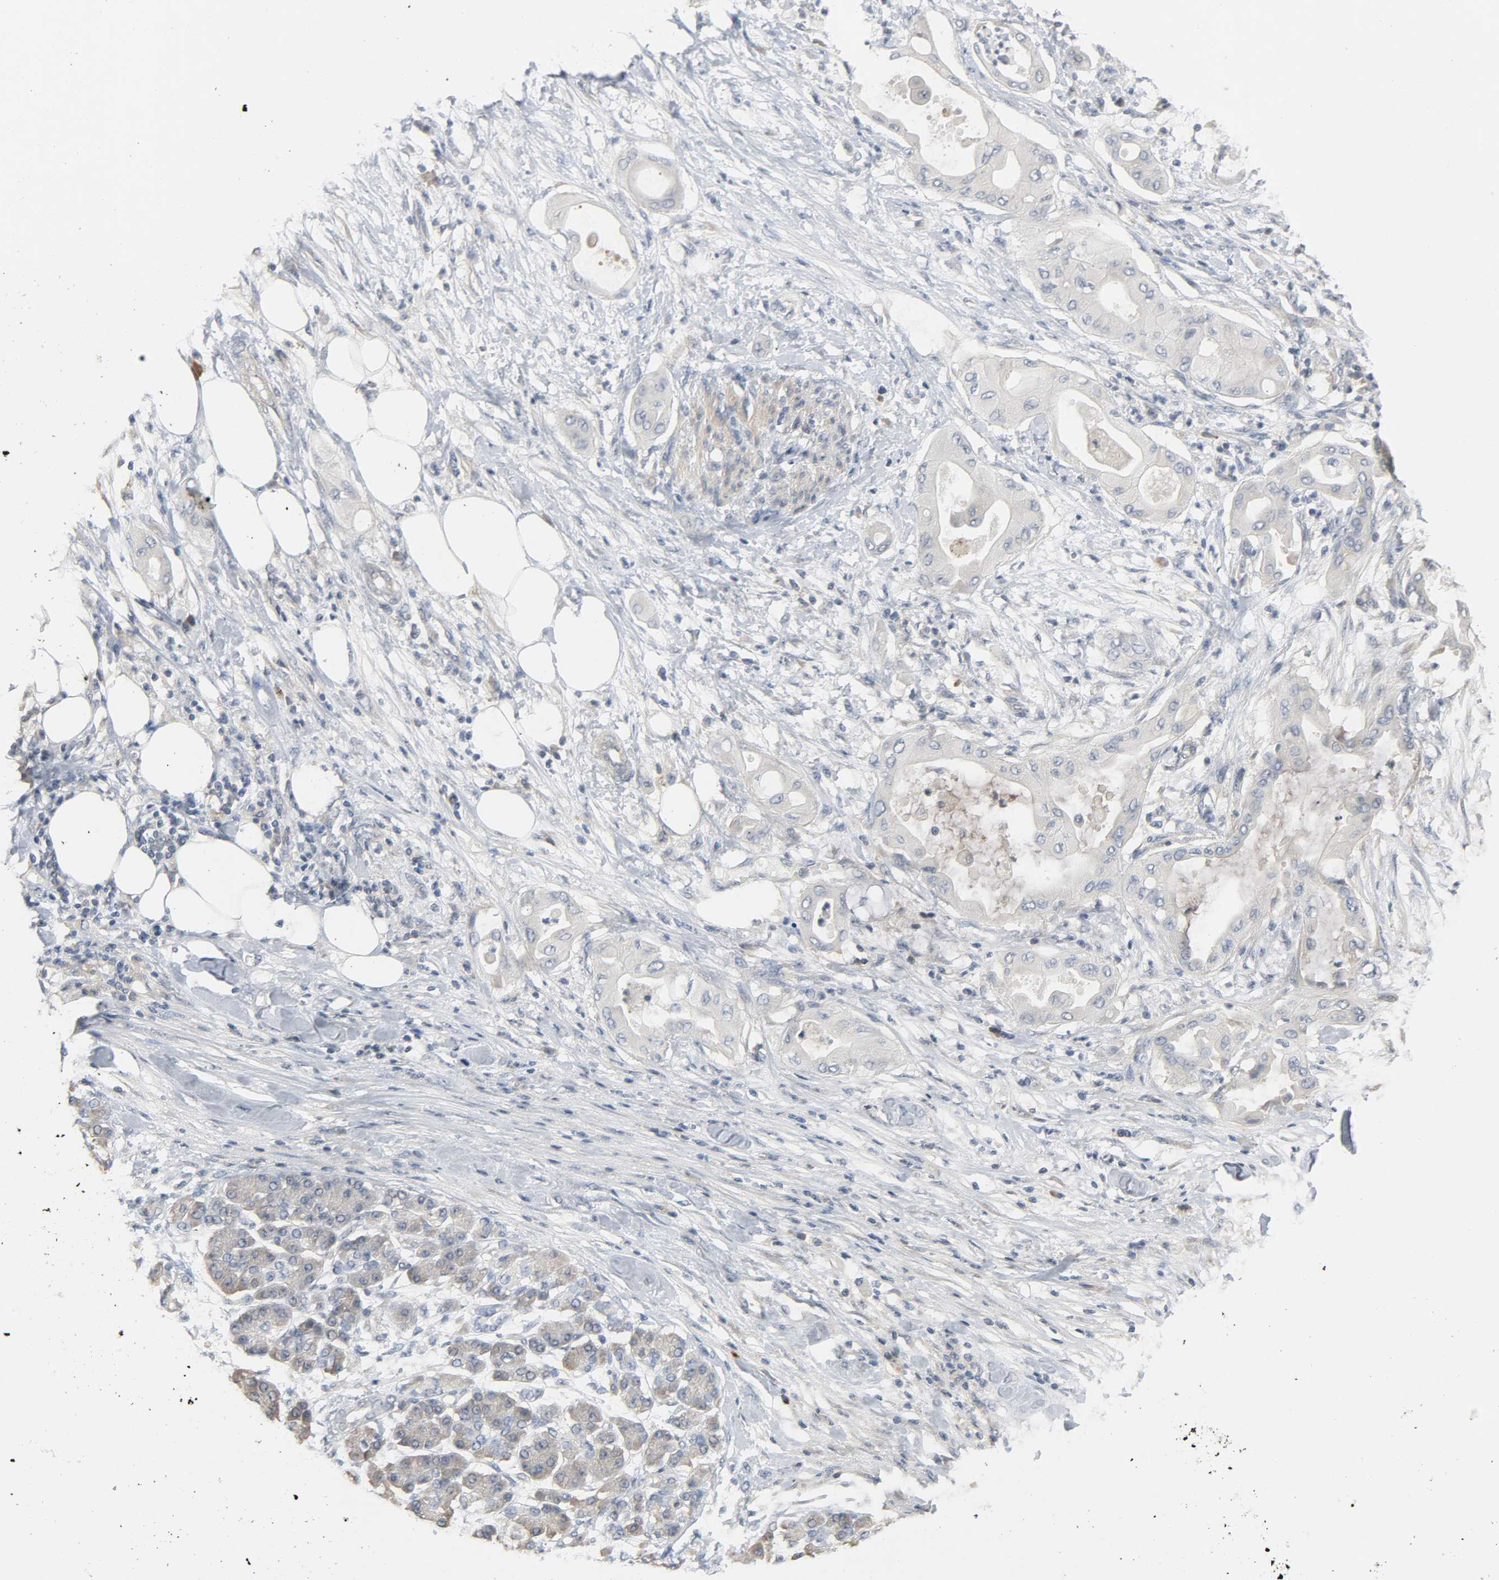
{"staining": {"intensity": "negative", "quantity": "none", "location": "none"}, "tissue": "pancreatic cancer", "cell_type": "Tumor cells", "image_type": "cancer", "snomed": [{"axis": "morphology", "description": "Adenocarcinoma, NOS"}, {"axis": "morphology", "description": "Adenocarcinoma, metastatic, NOS"}, {"axis": "topography", "description": "Lymph node"}, {"axis": "topography", "description": "Pancreas"}, {"axis": "topography", "description": "Duodenum"}], "caption": "Tumor cells are negative for brown protein staining in pancreatic adenocarcinoma.", "gene": "CD4", "patient": {"sex": "female", "age": 64}}